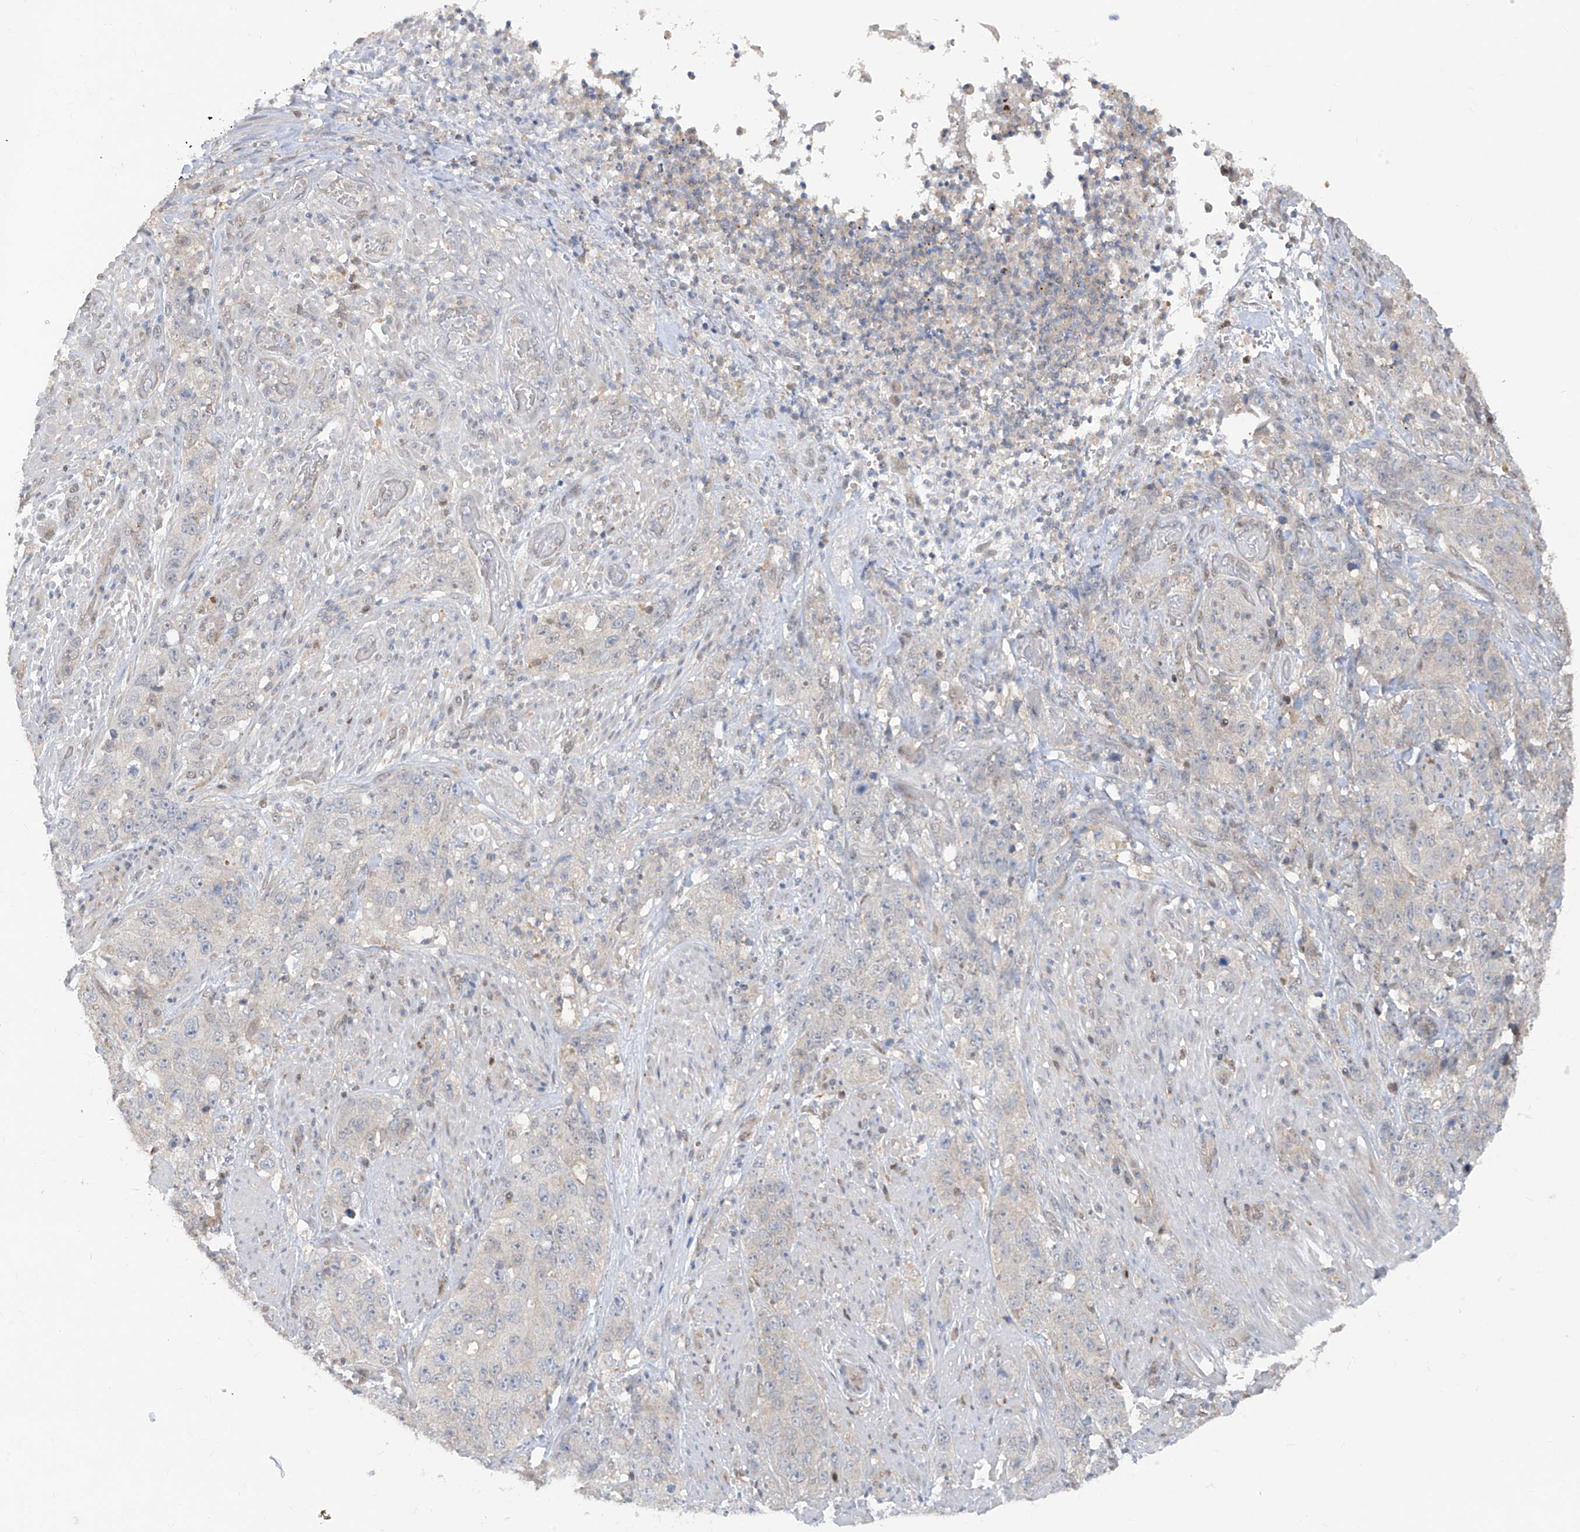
{"staining": {"intensity": "negative", "quantity": "none", "location": "none"}, "tissue": "stomach cancer", "cell_type": "Tumor cells", "image_type": "cancer", "snomed": [{"axis": "morphology", "description": "Adenocarcinoma, NOS"}, {"axis": "topography", "description": "Stomach"}], "caption": "An IHC micrograph of stomach cancer is shown. There is no staining in tumor cells of stomach cancer.", "gene": "ZNF358", "patient": {"sex": "male", "age": 48}}